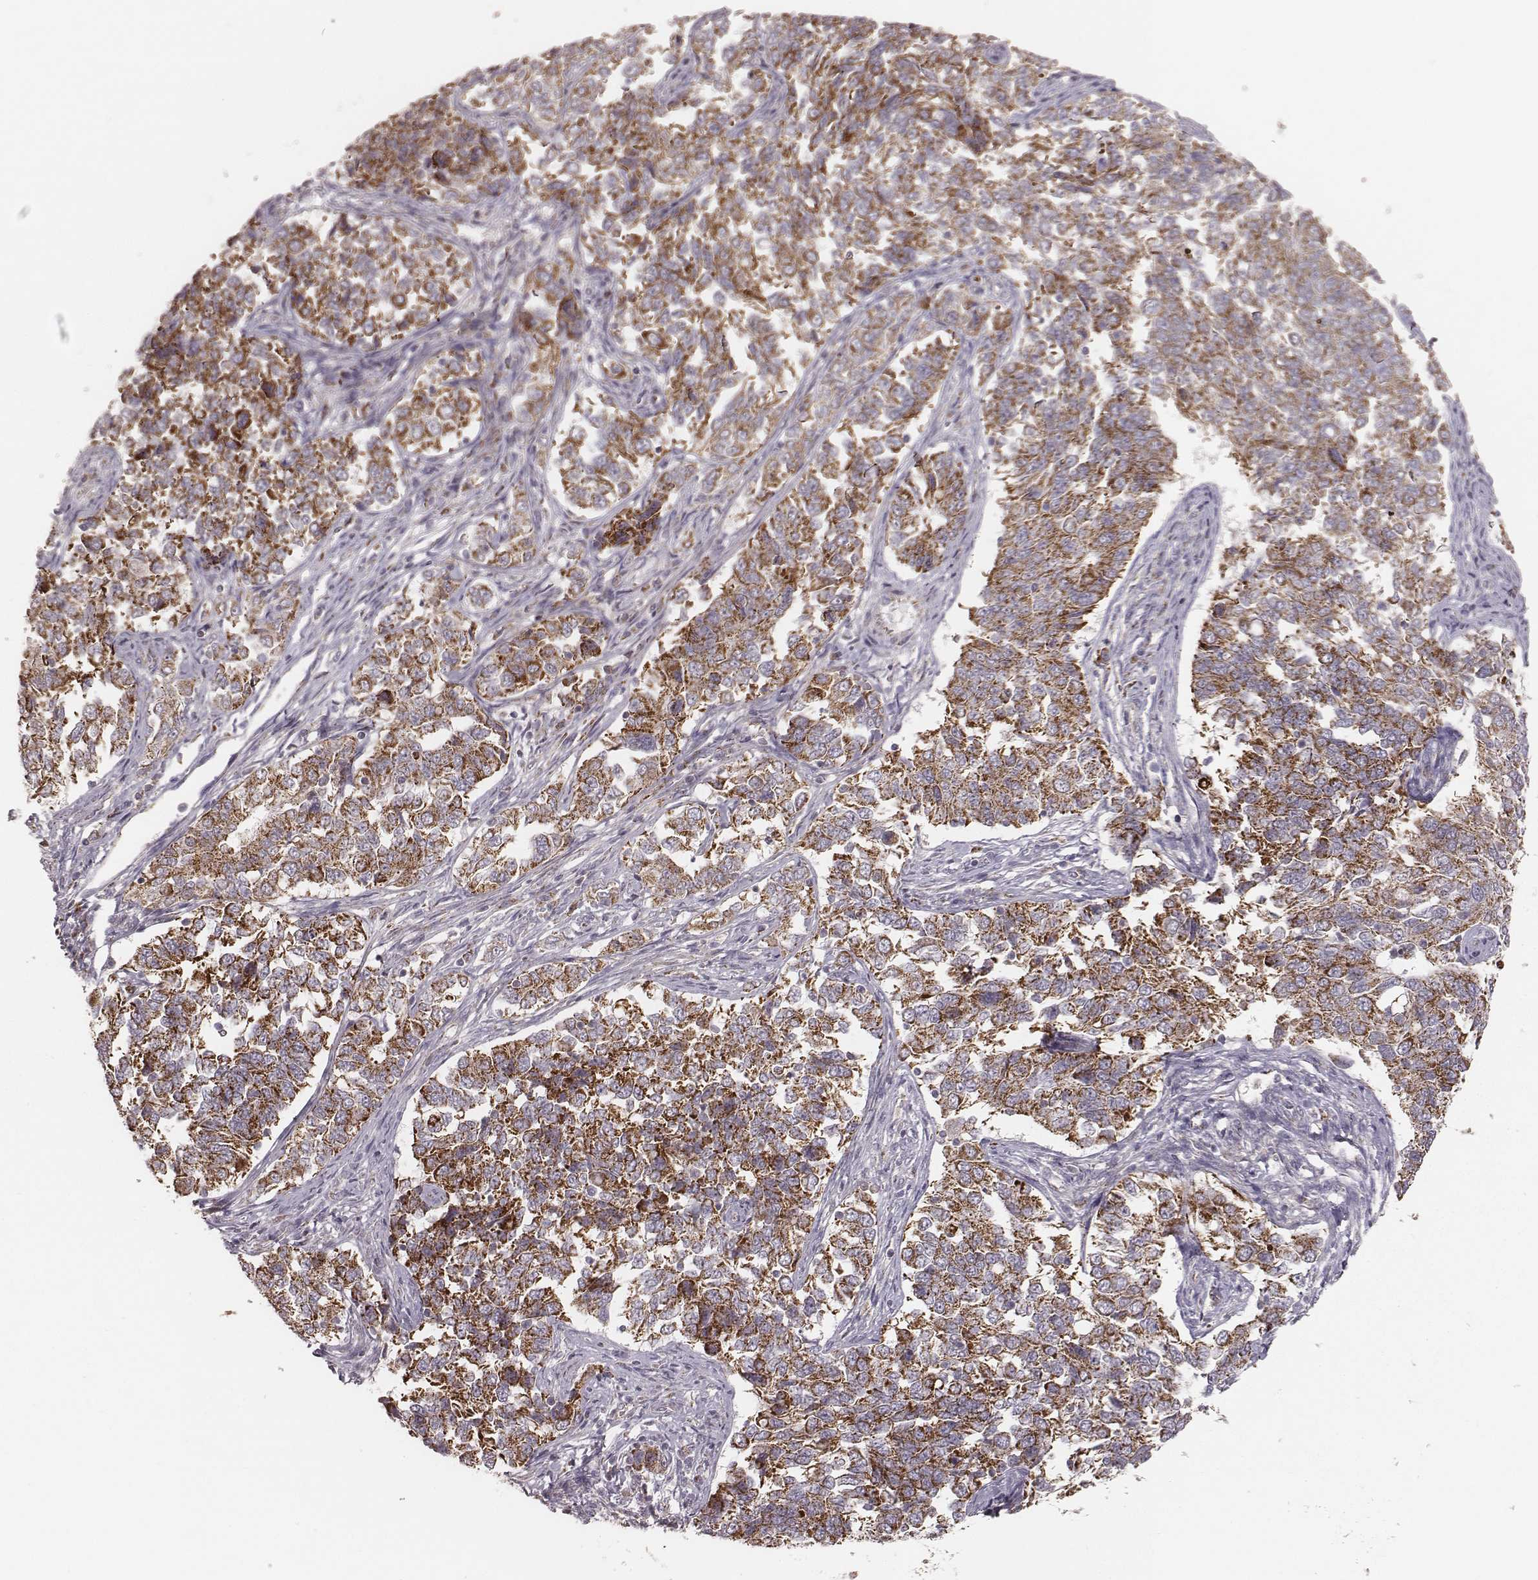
{"staining": {"intensity": "moderate", "quantity": ">75%", "location": "cytoplasmic/membranous"}, "tissue": "endometrial cancer", "cell_type": "Tumor cells", "image_type": "cancer", "snomed": [{"axis": "morphology", "description": "Adenocarcinoma, NOS"}, {"axis": "topography", "description": "Endometrium"}], "caption": "Immunohistochemistry (DAB) staining of endometrial cancer (adenocarcinoma) exhibits moderate cytoplasmic/membranous protein positivity in about >75% of tumor cells. (DAB = brown stain, brightfield microscopy at high magnification).", "gene": "TUFM", "patient": {"sex": "female", "age": 43}}